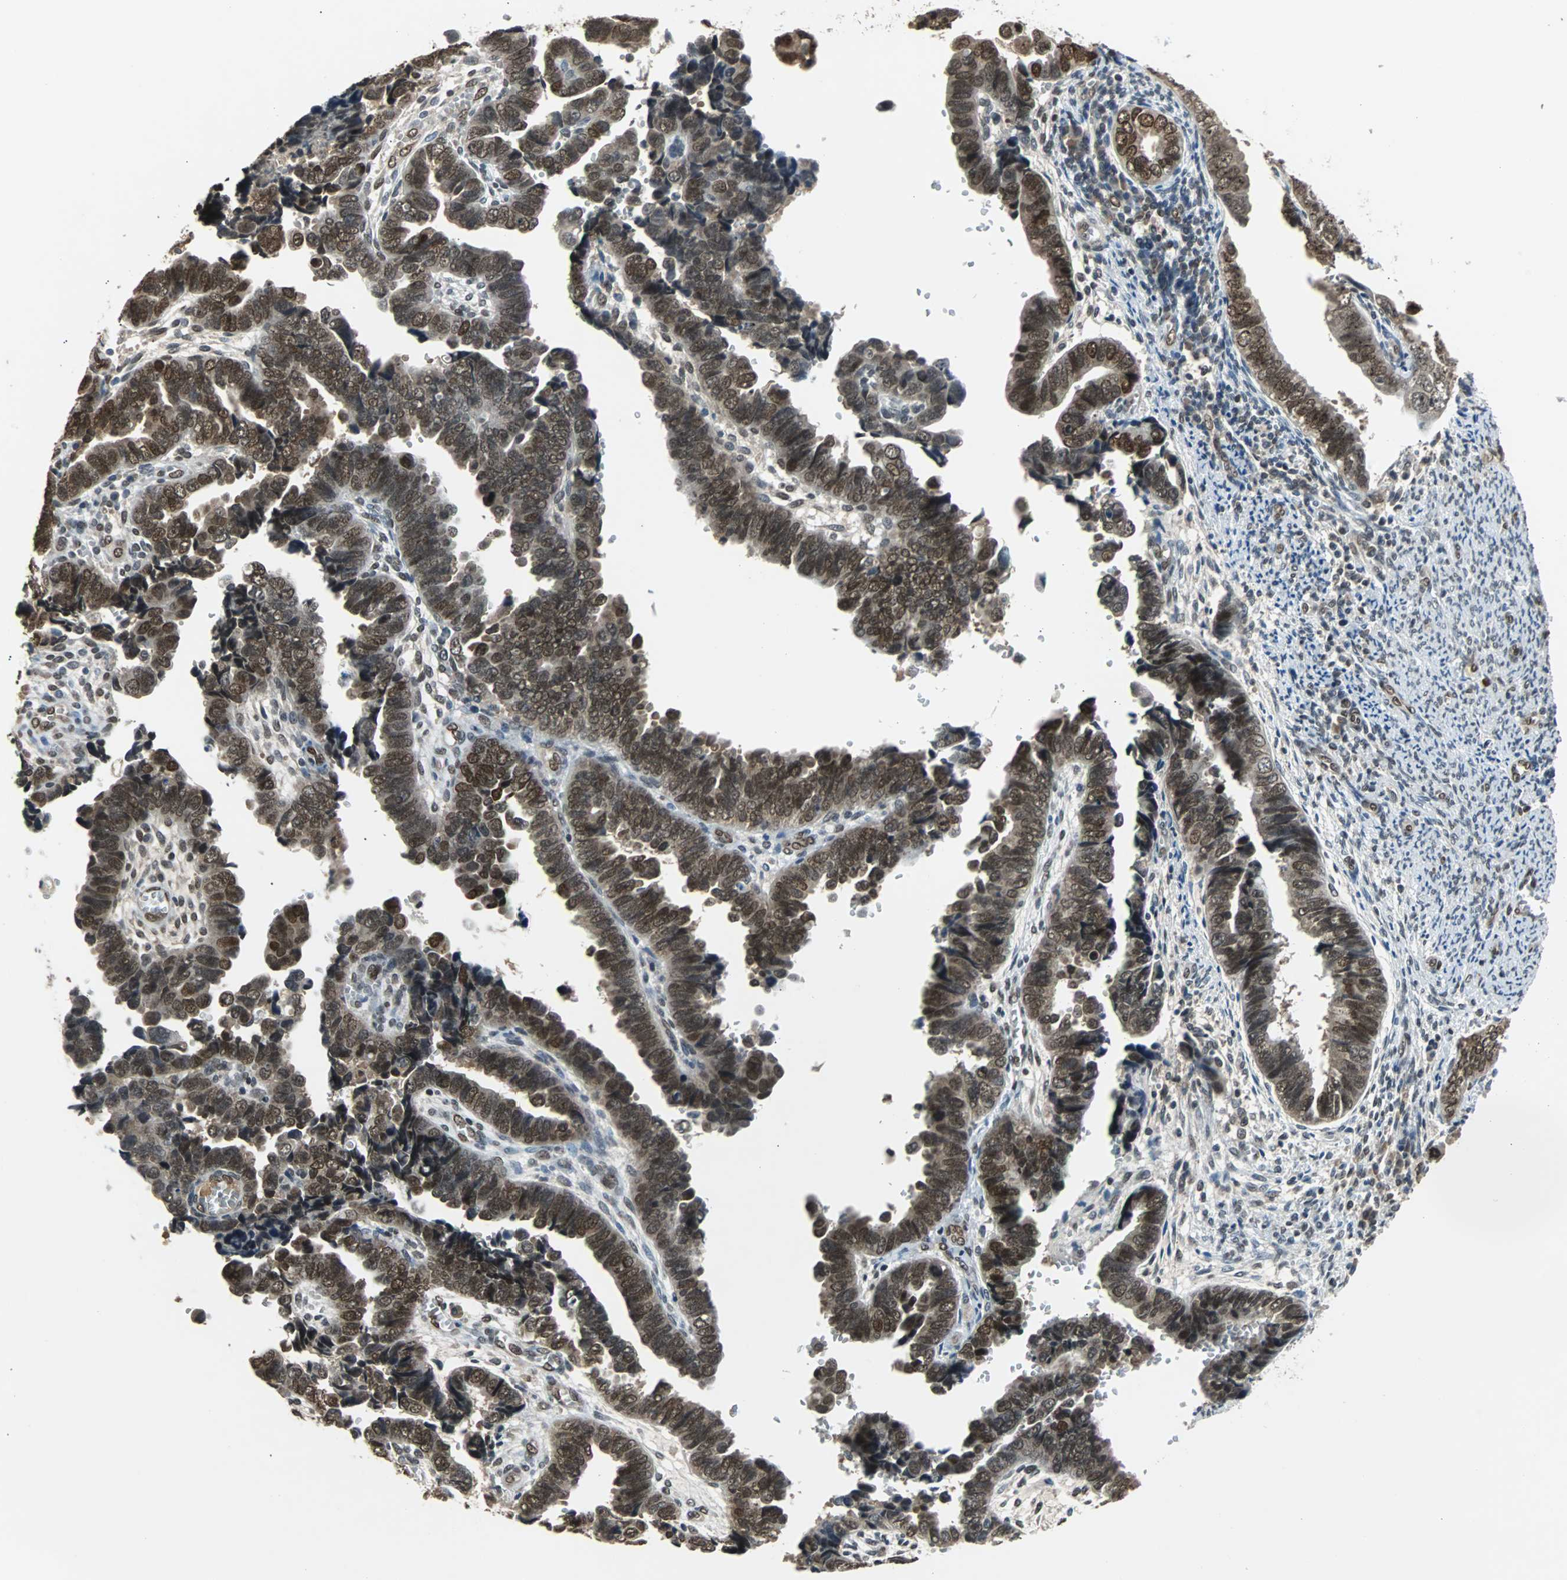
{"staining": {"intensity": "strong", "quantity": ">75%", "location": "nuclear"}, "tissue": "endometrial cancer", "cell_type": "Tumor cells", "image_type": "cancer", "snomed": [{"axis": "morphology", "description": "Adenocarcinoma, NOS"}, {"axis": "topography", "description": "Endometrium"}], "caption": "Brown immunohistochemical staining in endometrial adenocarcinoma reveals strong nuclear expression in about >75% of tumor cells.", "gene": "PHC1", "patient": {"sex": "female", "age": 75}}